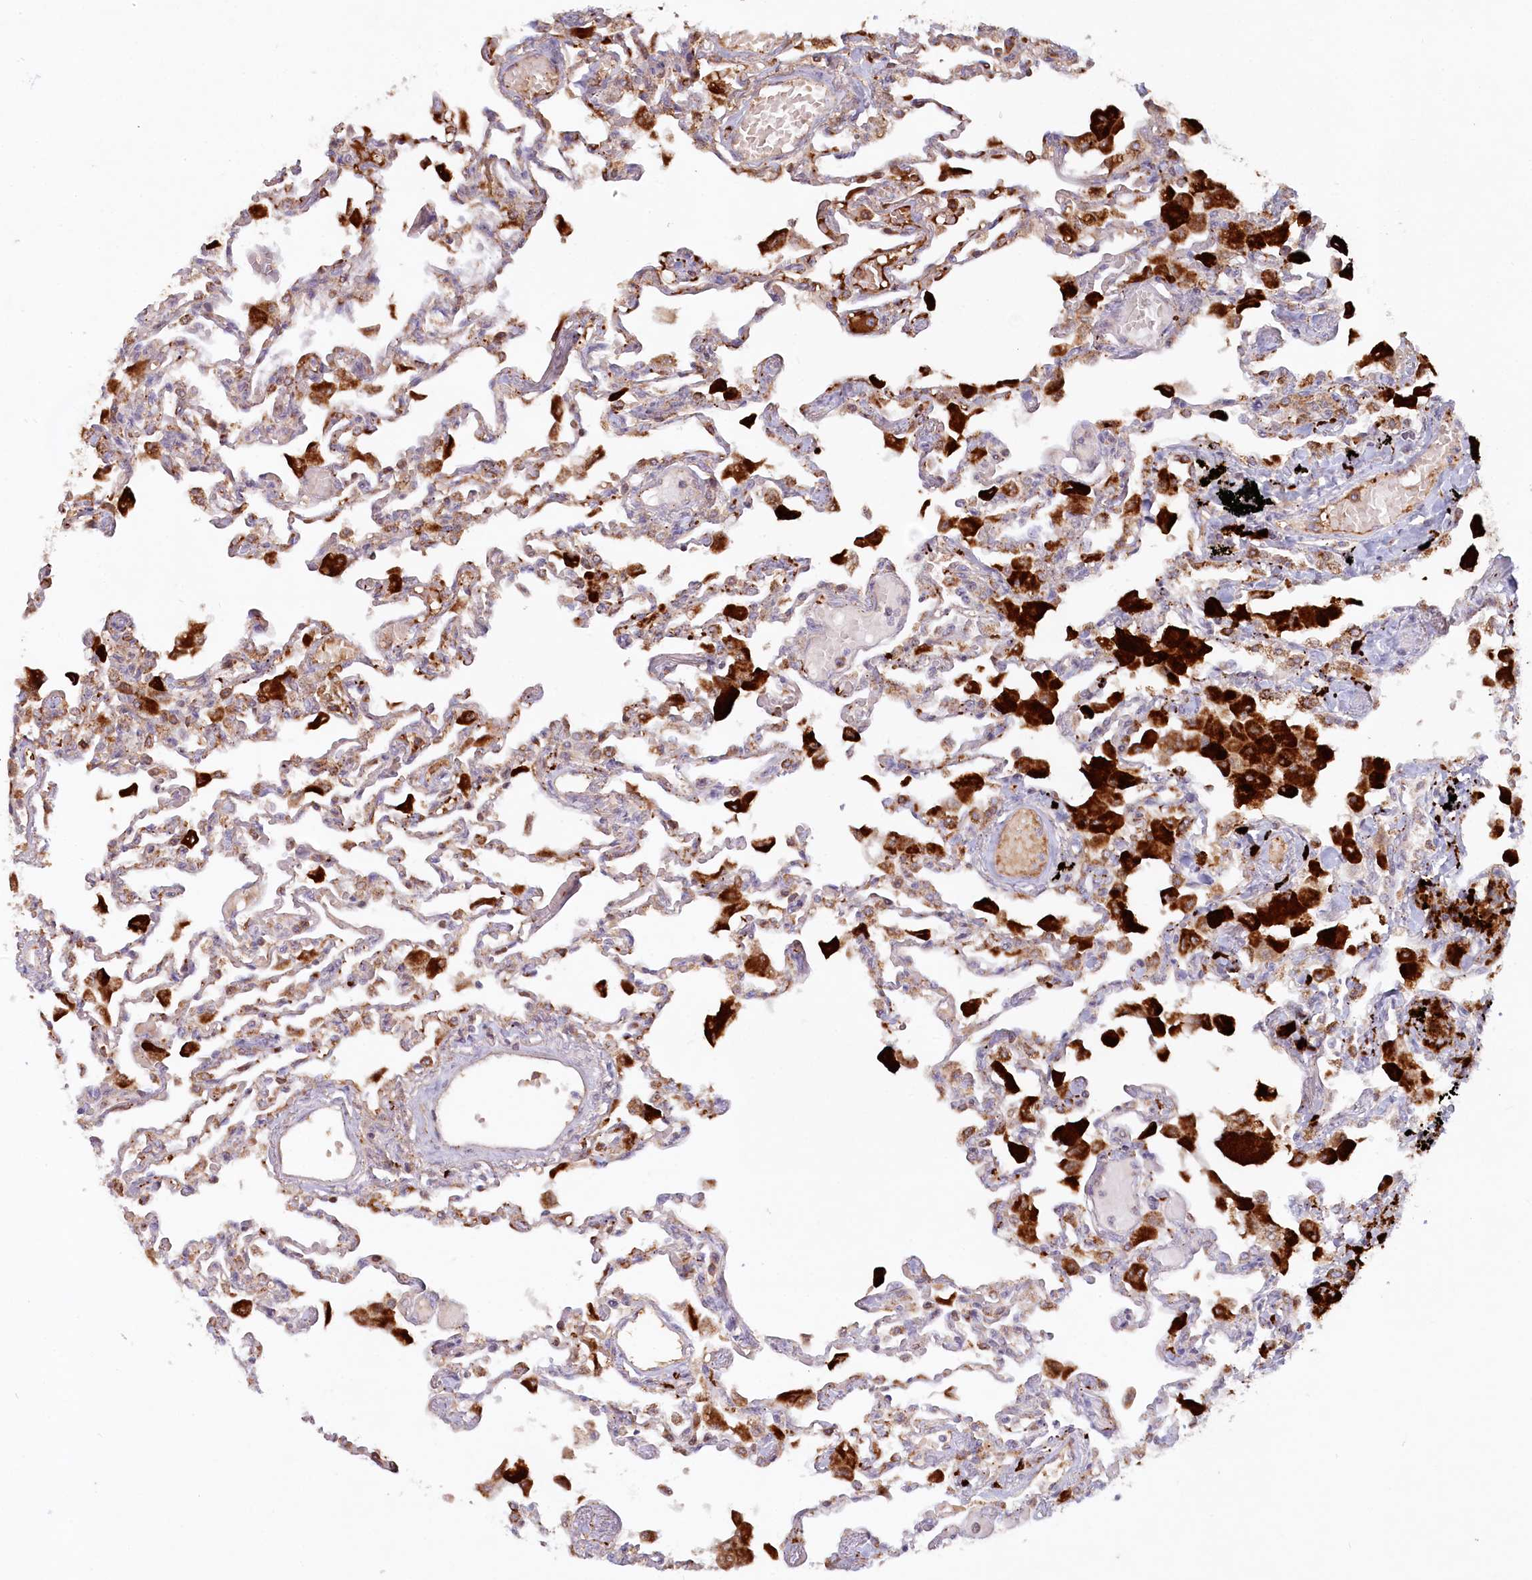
{"staining": {"intensity": "moderate", "quantity": "<25%", "location": "cytoplasmic/membranous"}, "tissue": "lung", "cell_type": "Alveolar cells", "image_type": "normal", "snomed": [{"axis": "morphology", "description": "Normal tissue, NOS"}, {"axis": "topography", "description": "Bronchus"}, {"axis": "topography", "description": "Lung"}], "caption": "A brown stain shows moderate cytoplasmic/membranous staining of a protein in alveolar cells of benign human lung.", "gene": "PSAPL1", "patient": {"sex": "female", "age": 49}}